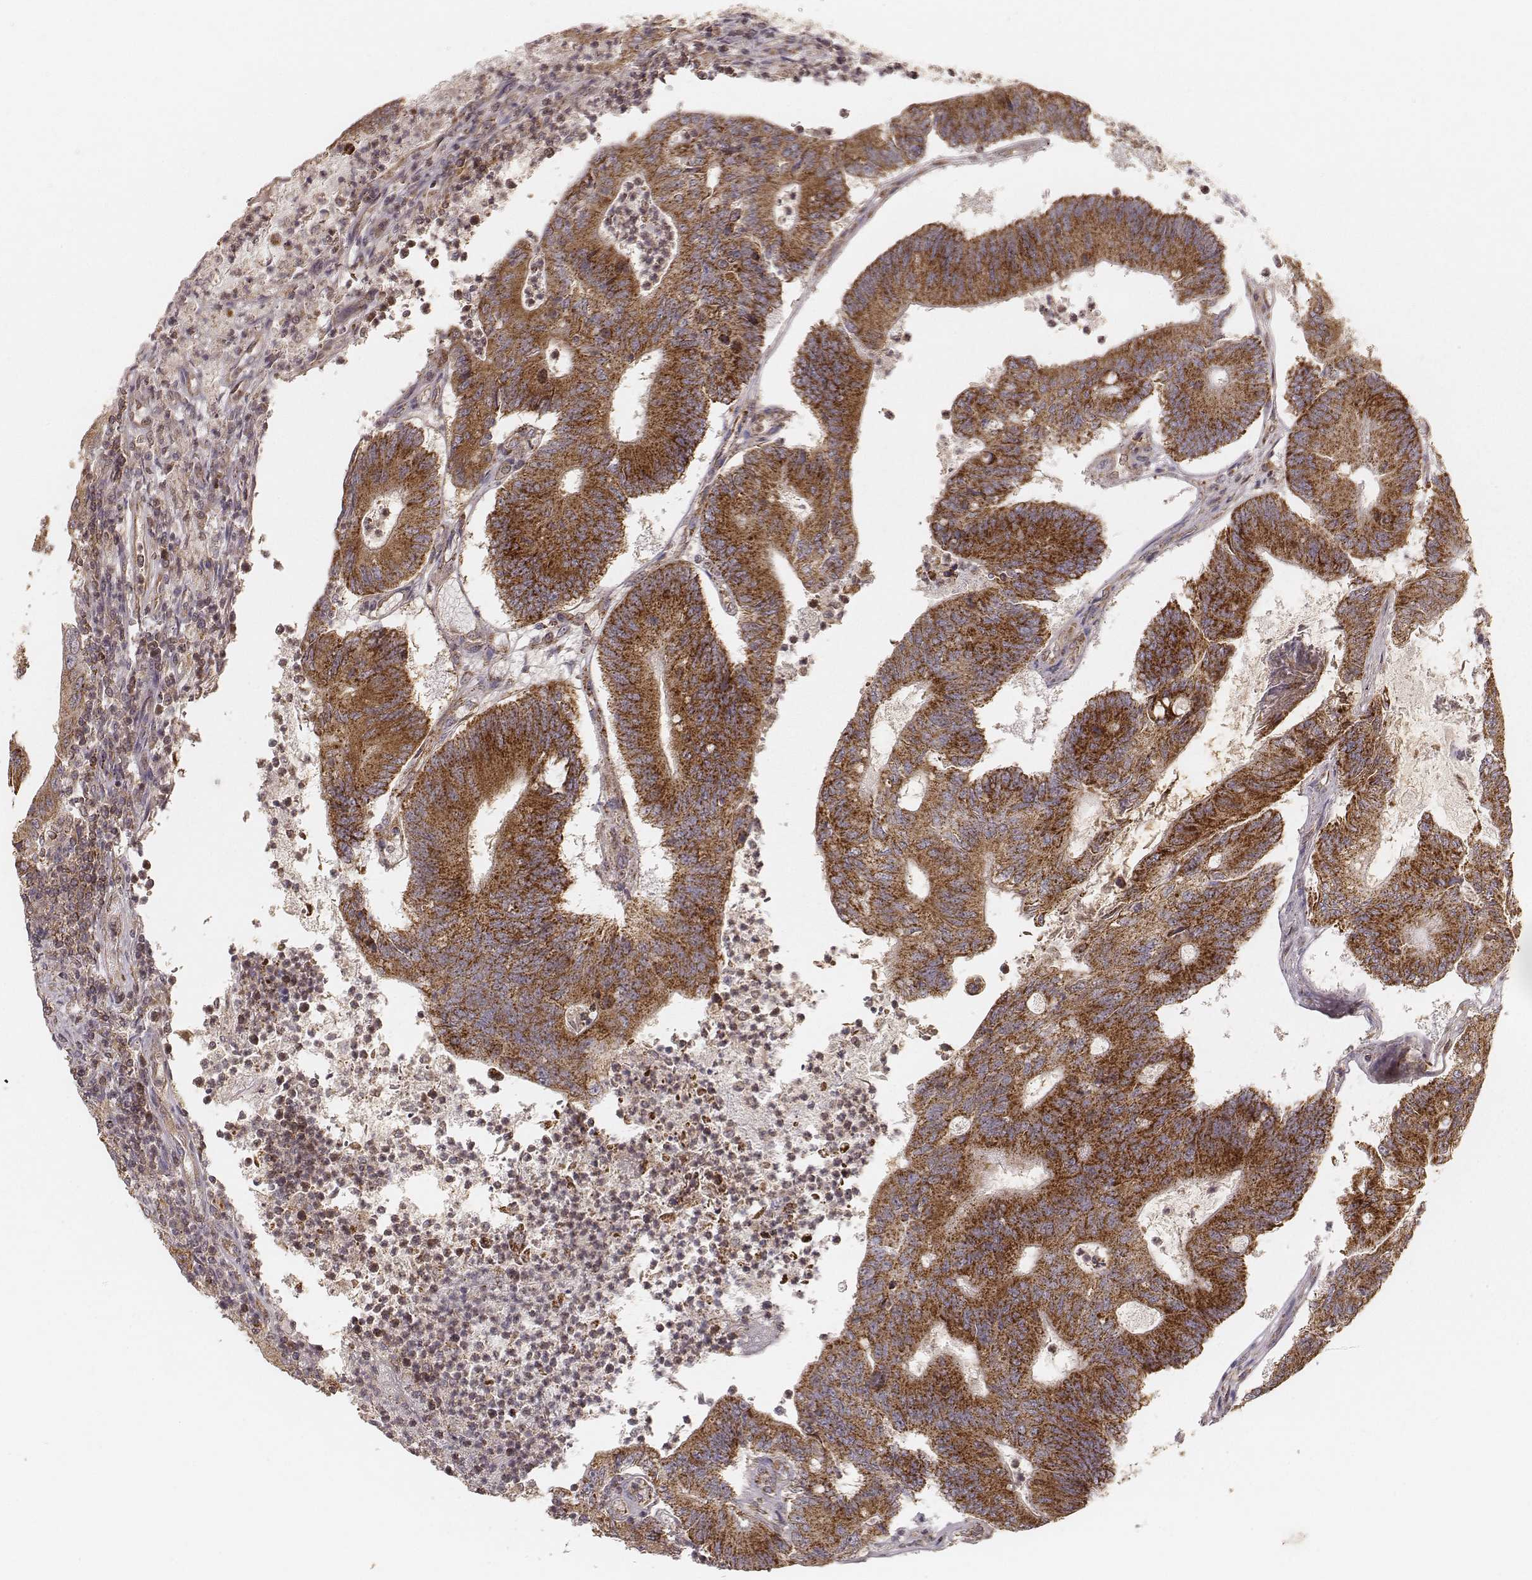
{"staining": {"intensity": "strong", "quantity": ">75%", "location": "cytoplasmic/membranous"}, "tissue": "colorectal cancer", "cell_type": "Tumor cells", "image_type": "cancer", "snomed": [{"axis": "morphology", "description": "Adenocarcinoma, NOS"}, {"axis": "topography", "description": "Colon"}], "caption": "IHC (DAB) staining of human colorectal adenocarcinoma exhibits strong cytoplasmic/membranous protein expression in about >75% of tumor cells. Nuclei are stained in blue.", "gene": "CS", "patient": {"sex": "female", "age": 70}}